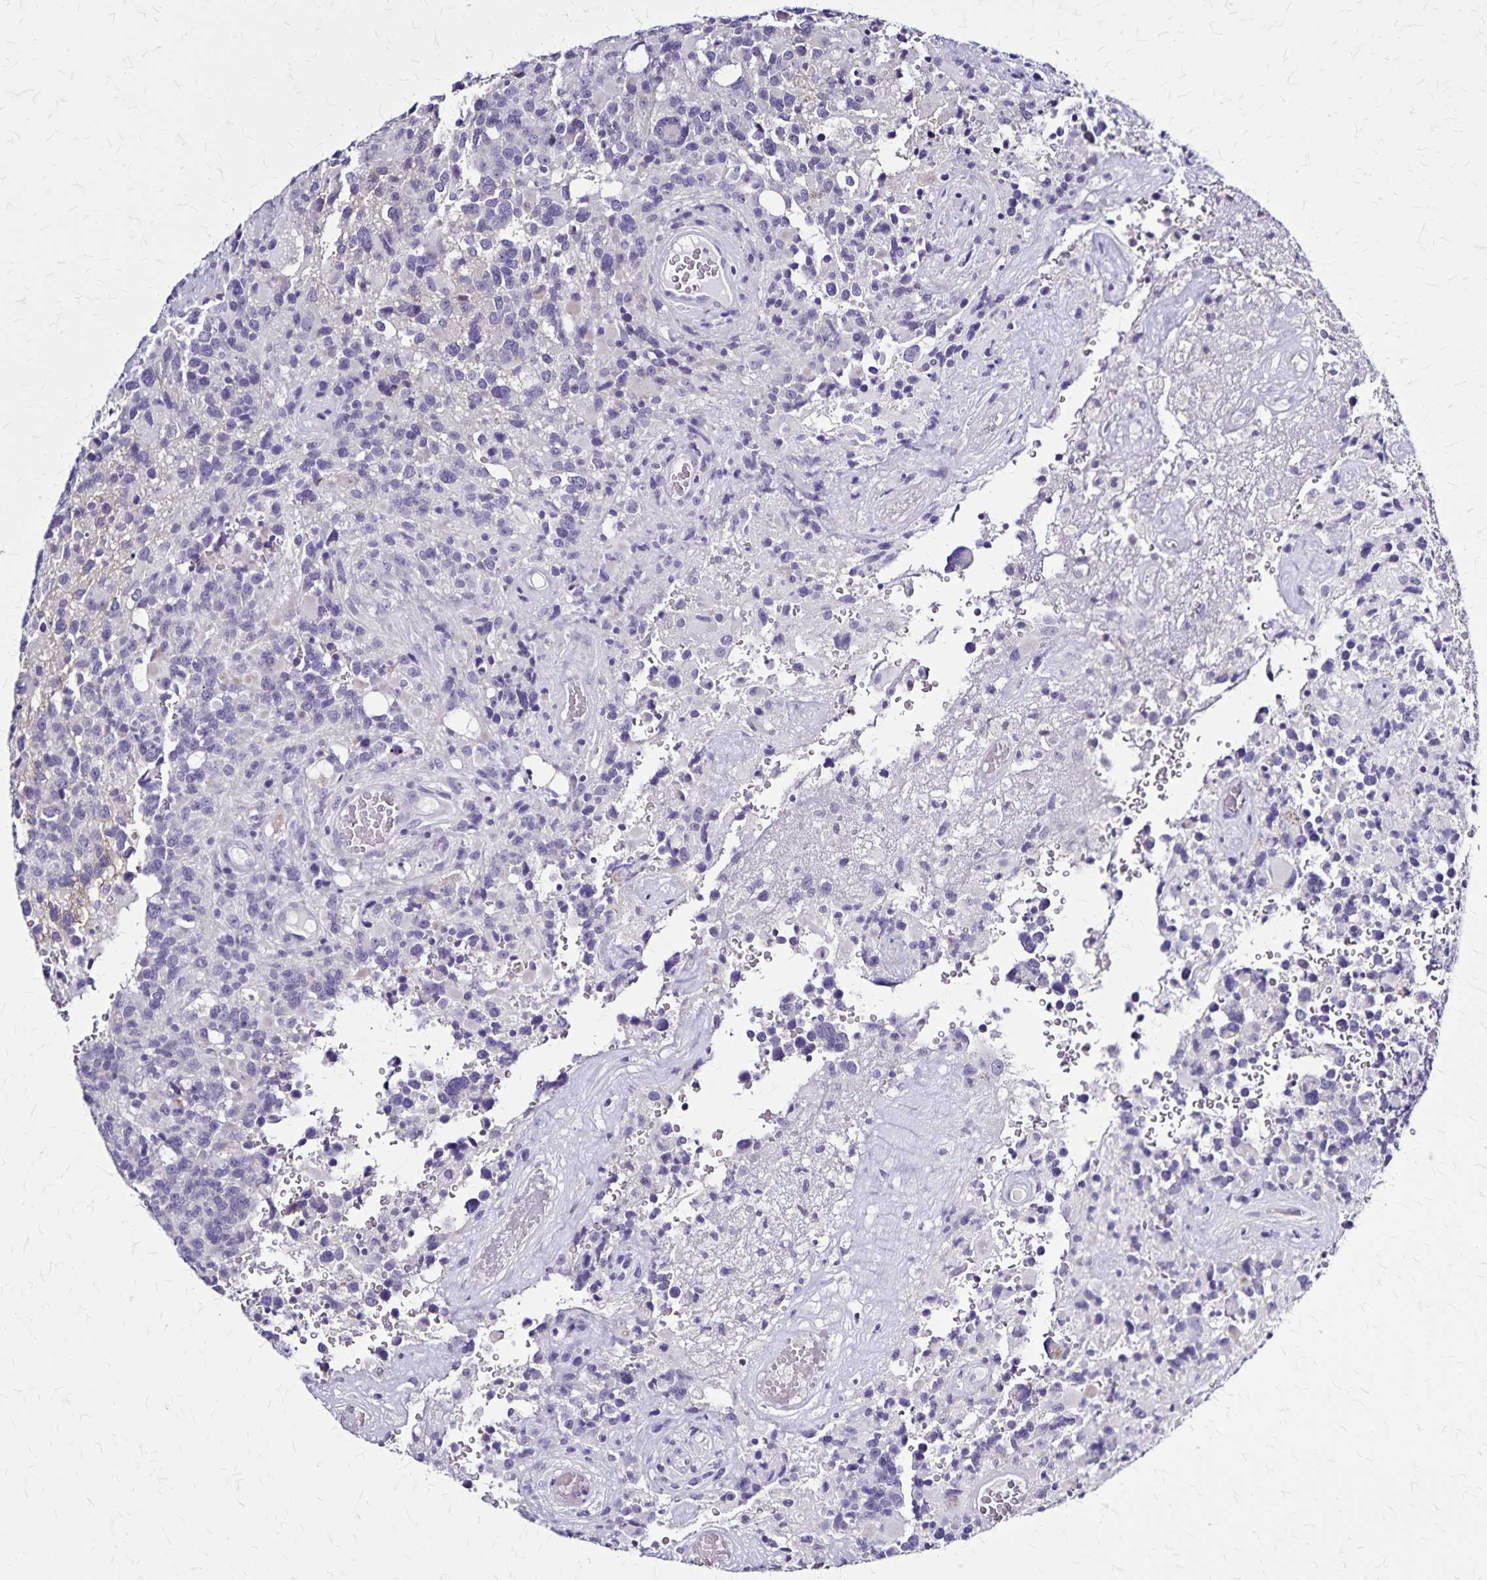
{"staining": {"intensity": "negative", "quantity": "none", "location": "none"}, "tissue": "glioma", "cell_type": "Tumor cells", "image_type": "cancer", "snomed": [{"axis": "morphology", "description": "Glioma, malignant, High grade"}, {"axis": "topography", "description": "Brain"}], "caption": "Immunohistochemistry micrograph of human malignant high-grade glioma stained for a protein (brown), which exhibits no staining in tumor cells.", "gene": "PLXNA4", "patient": {"sex": "female", "age": 40}}